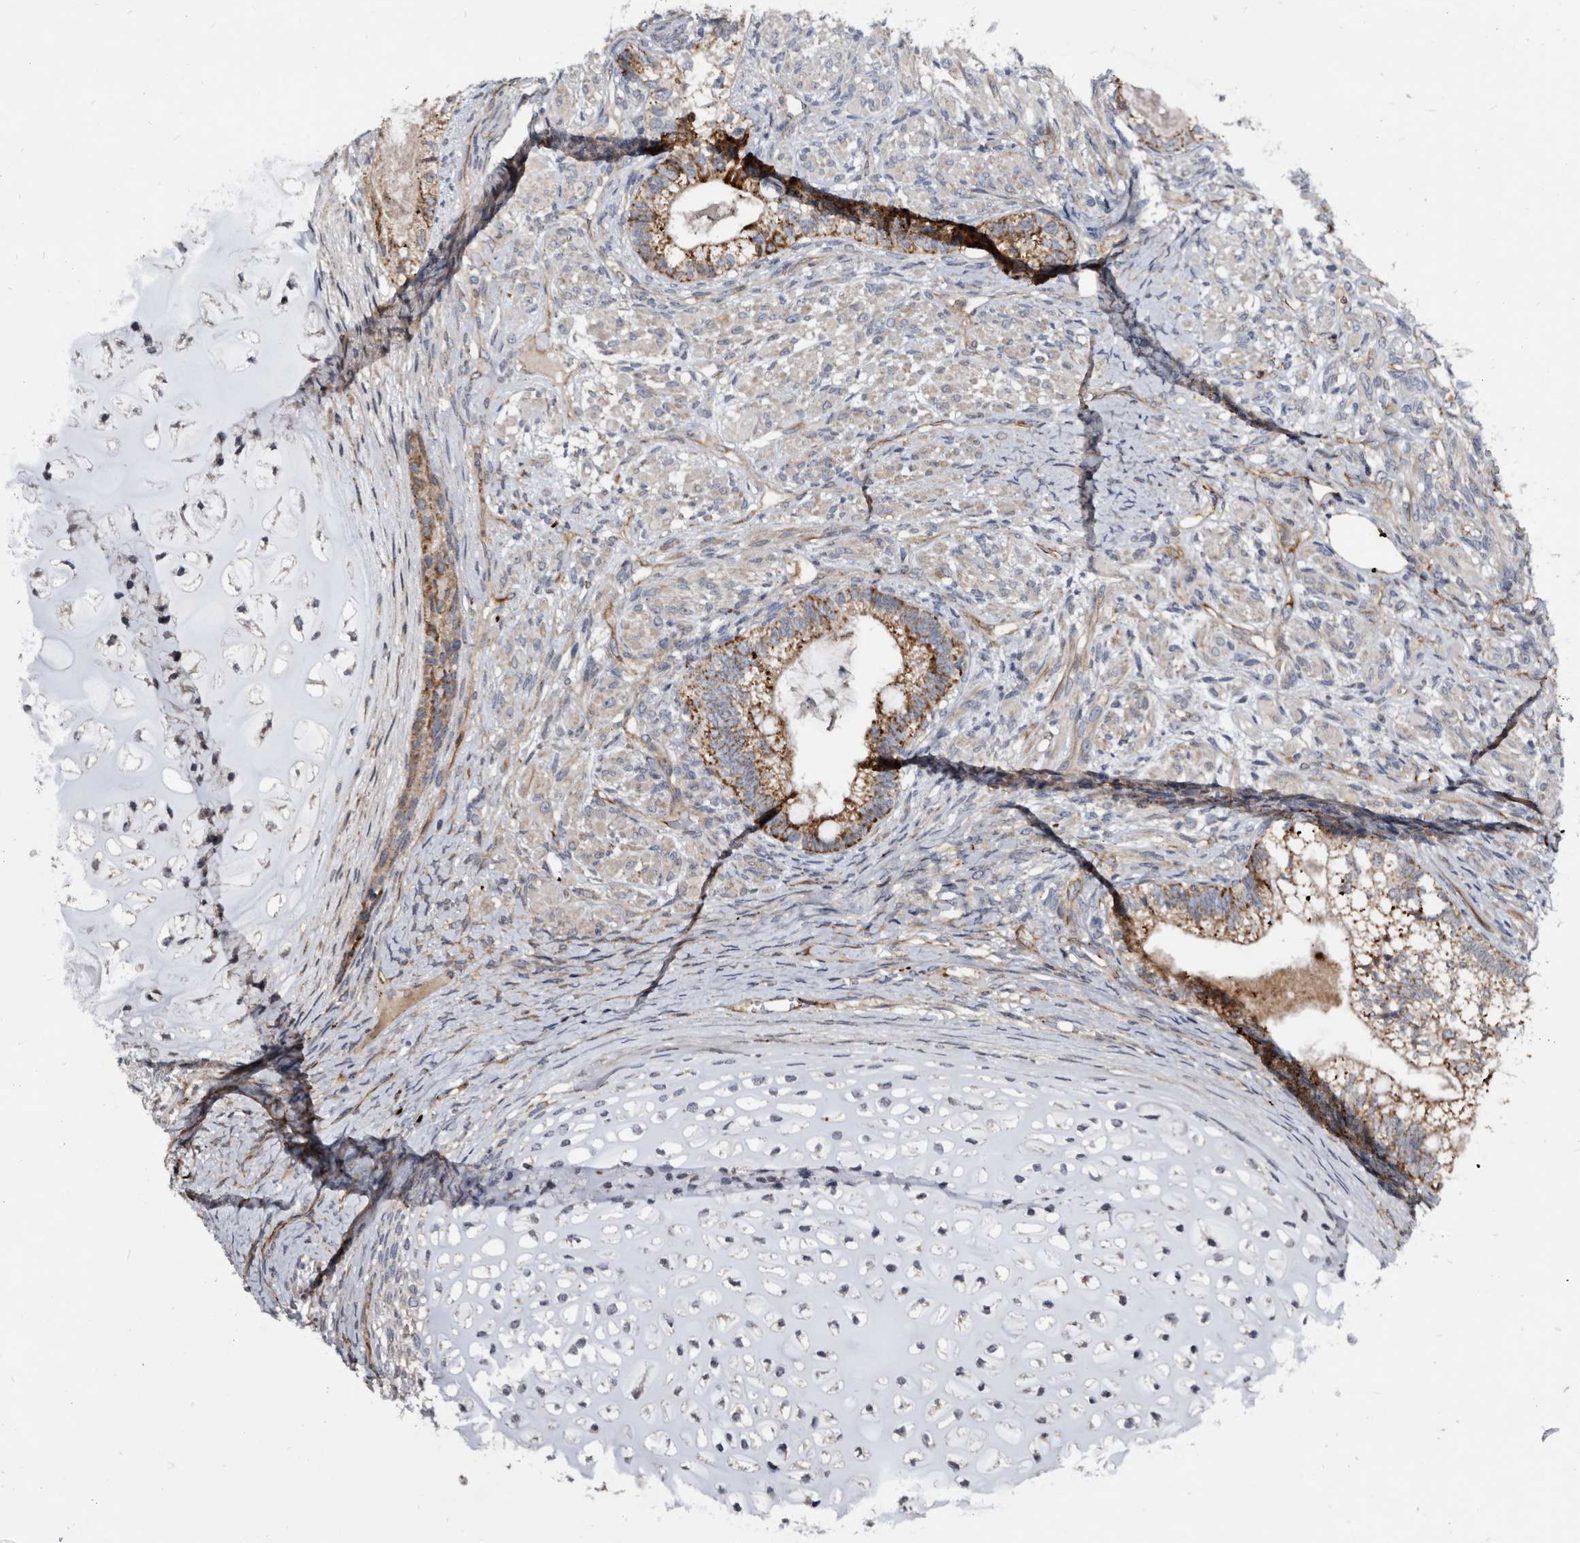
{"staining": {"intensity": "moderate", "quantity": ">75%", "location": "cytoplasmic/membranous"}, "tissue": "testis cancer", "cell_type": "Tumor cells", "image_type": "cancer", "snomed": [{"axis": "morphology", "description": "Seminoma, NOS"}, {"axis": "morphology", "description": "Carcinoma, Embryonal, NOS"}, {"axis": "topography", "description": "Testis"}], "caption": "Protein expression by IHC demonstrates moderate cytoplasmic/membranous staining in about >75% of tumor cells in testis embryonal carcinoma. The staining is performed using DAB brown chromogen to label protein expression. The nuclei are counter-stained blue using hematoxylin.", "gene": "CTSA", "patient": {"sex": "male", "age": 28}}